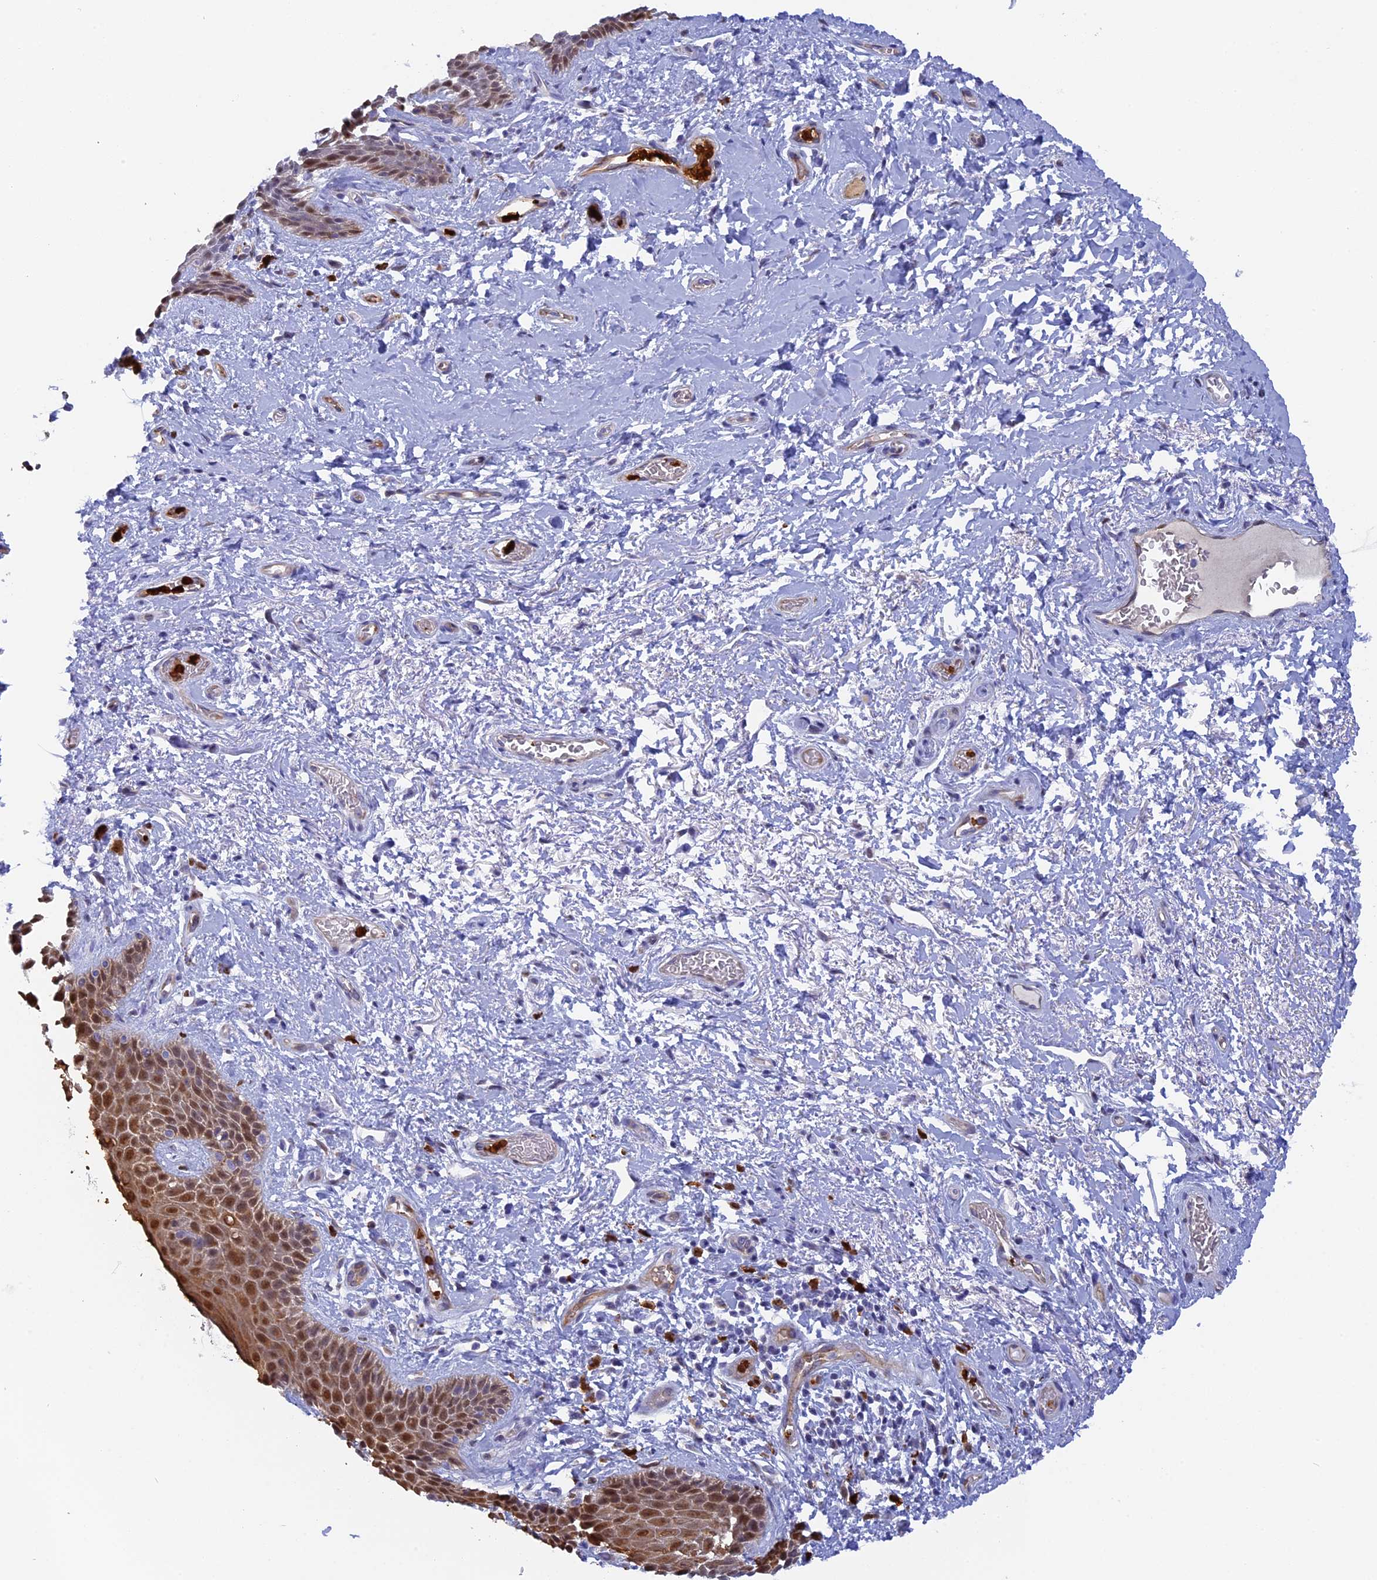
{"staining": {"intensity": "moderate", "quantity": ">75%", "location": "nuclear"}, "tissue": "skin", "cell_type": "Epidermal cells", "image_type": "normal", "snomed": [{"axis": "morphology", "description": "Normal tissue, NOS"}, {"axis": "topography", "description": "Anal"}], "caption": "IHC of unremarkable skin demonstrates medium levels of moderate nuclear expression in approximately >75% of epidermal cells. The staining was performed using DAB to visualize the protein expression in brown, while the nuclei were stained in blue with hematoxylin (Magnification: 20x).", "gene": "SLC26A1", "patient": {"sex": "female", "age": 46}}